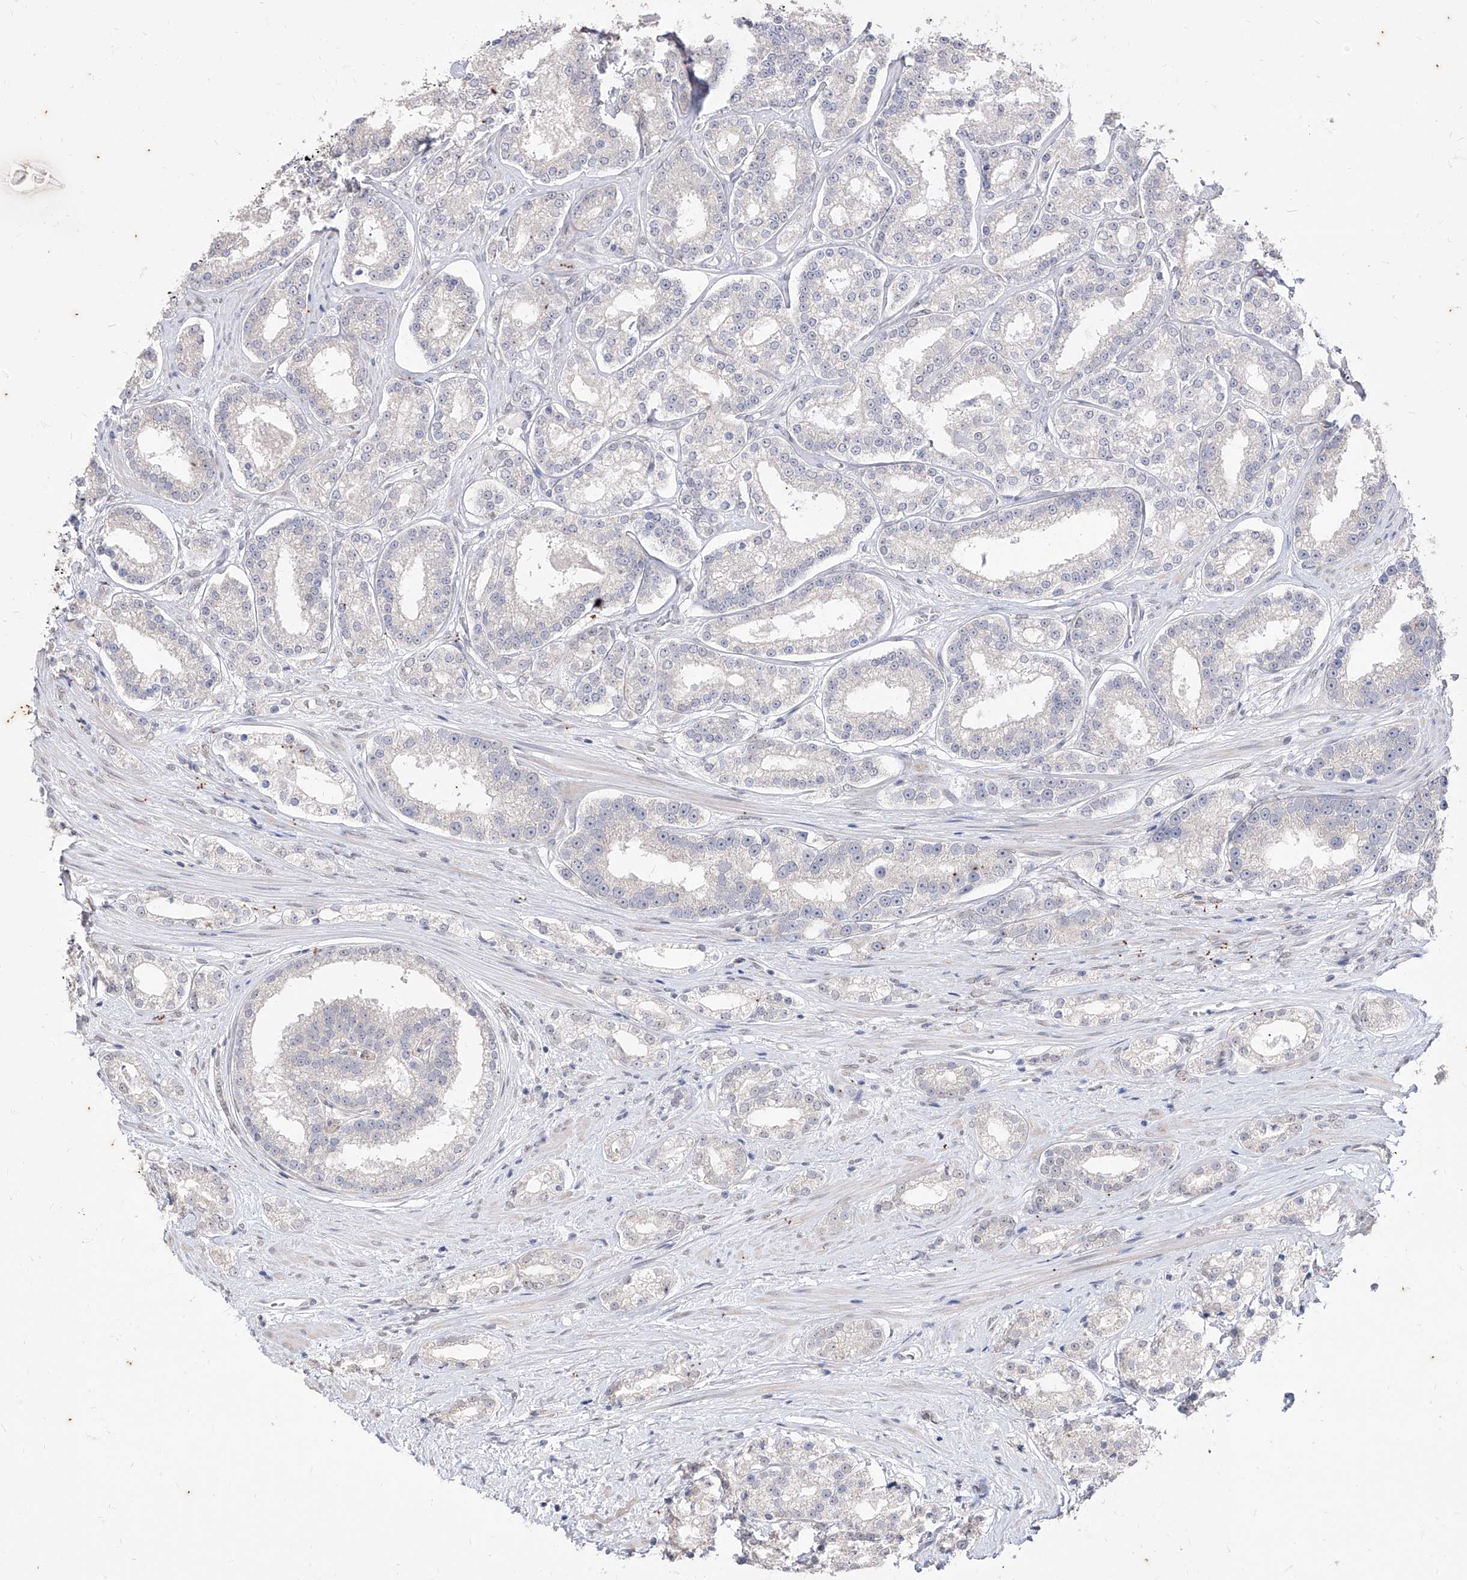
{"staining": {"intensity": "negative", "quantity": "none", "location": "none"}, "tissue": "prostate cancer", "cell_type": "Tumor cells", "image_type": "cancer", "snomed": [{"axis": "morphology", "description": "Normal tissue, NOS"}, {"axis": "morphology", "description": "Adenocarcinoma, High grade"}, {"axis": "topography", "description": "Prostate"}], "caption": "This is an immunohistochemistry micrograph of prostate high-grade adenocarcinoma. There is no positivity in tumor cells.", "gene": "PHF20L1", "patient": {"sex": "male", "age": 83}}